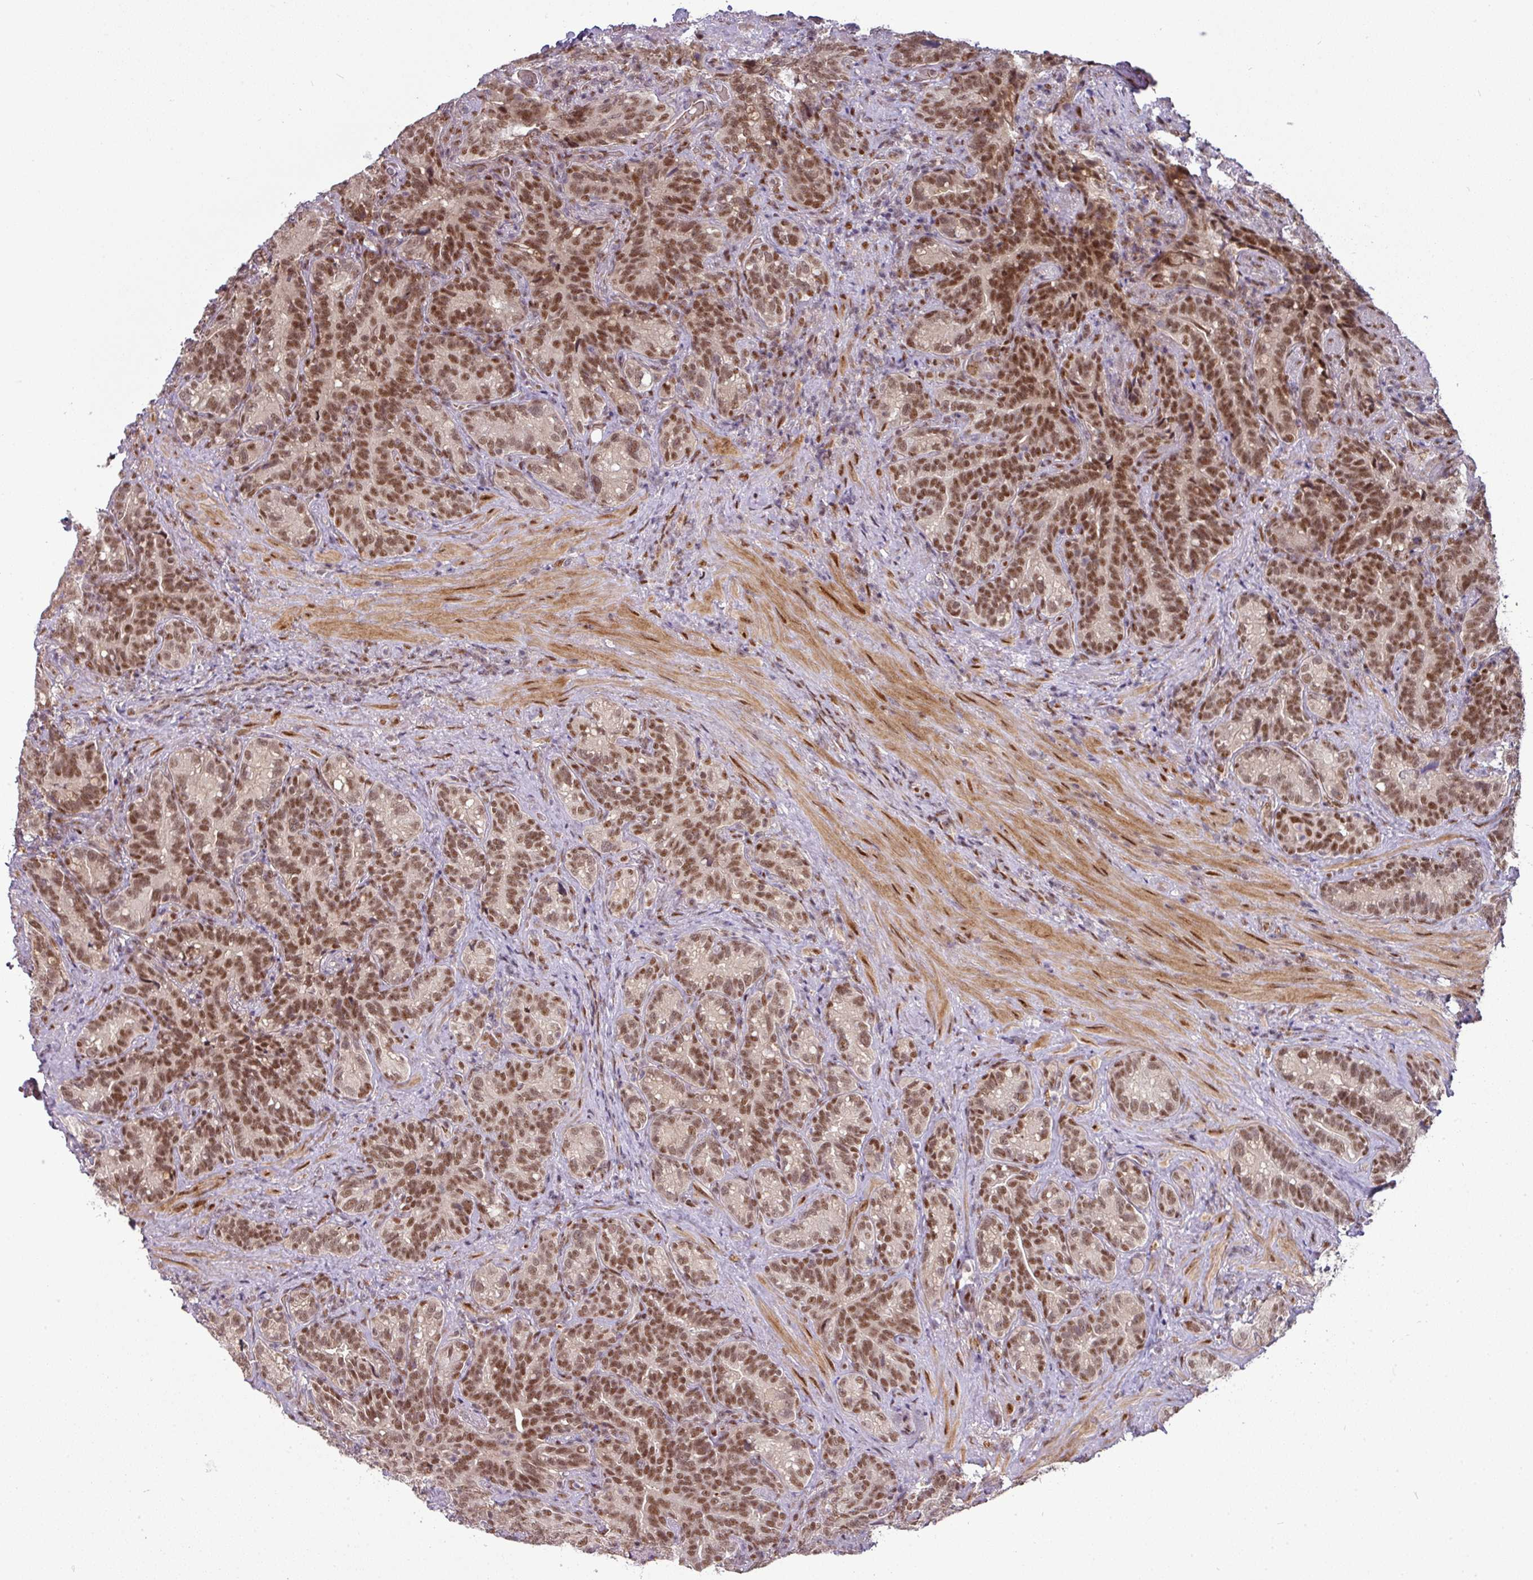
{"staining": {"intensity": "moderate", "quantity": ">75%", "location": "nuclear"}, "tissue": "seminal vesicle", "cell_type": "Glandular cells", "image_type": "normal", "snomed": [{"axis": "morphology", "description": "Normal tissue, NOS"}, {"axis": "topography", "description": "Seminal veicle"}], "caption": "Protein analysis of normal seminal vesicle demonstrates moderate nuclear expression in approximately >75% of glandular cells. The protein is stained brown, and the nuclei are stained in blue (DAB IHC with brightfield microscopy, high magnification).", "gene": "CIC", "patient": {"sex": "male", "age": 68}}